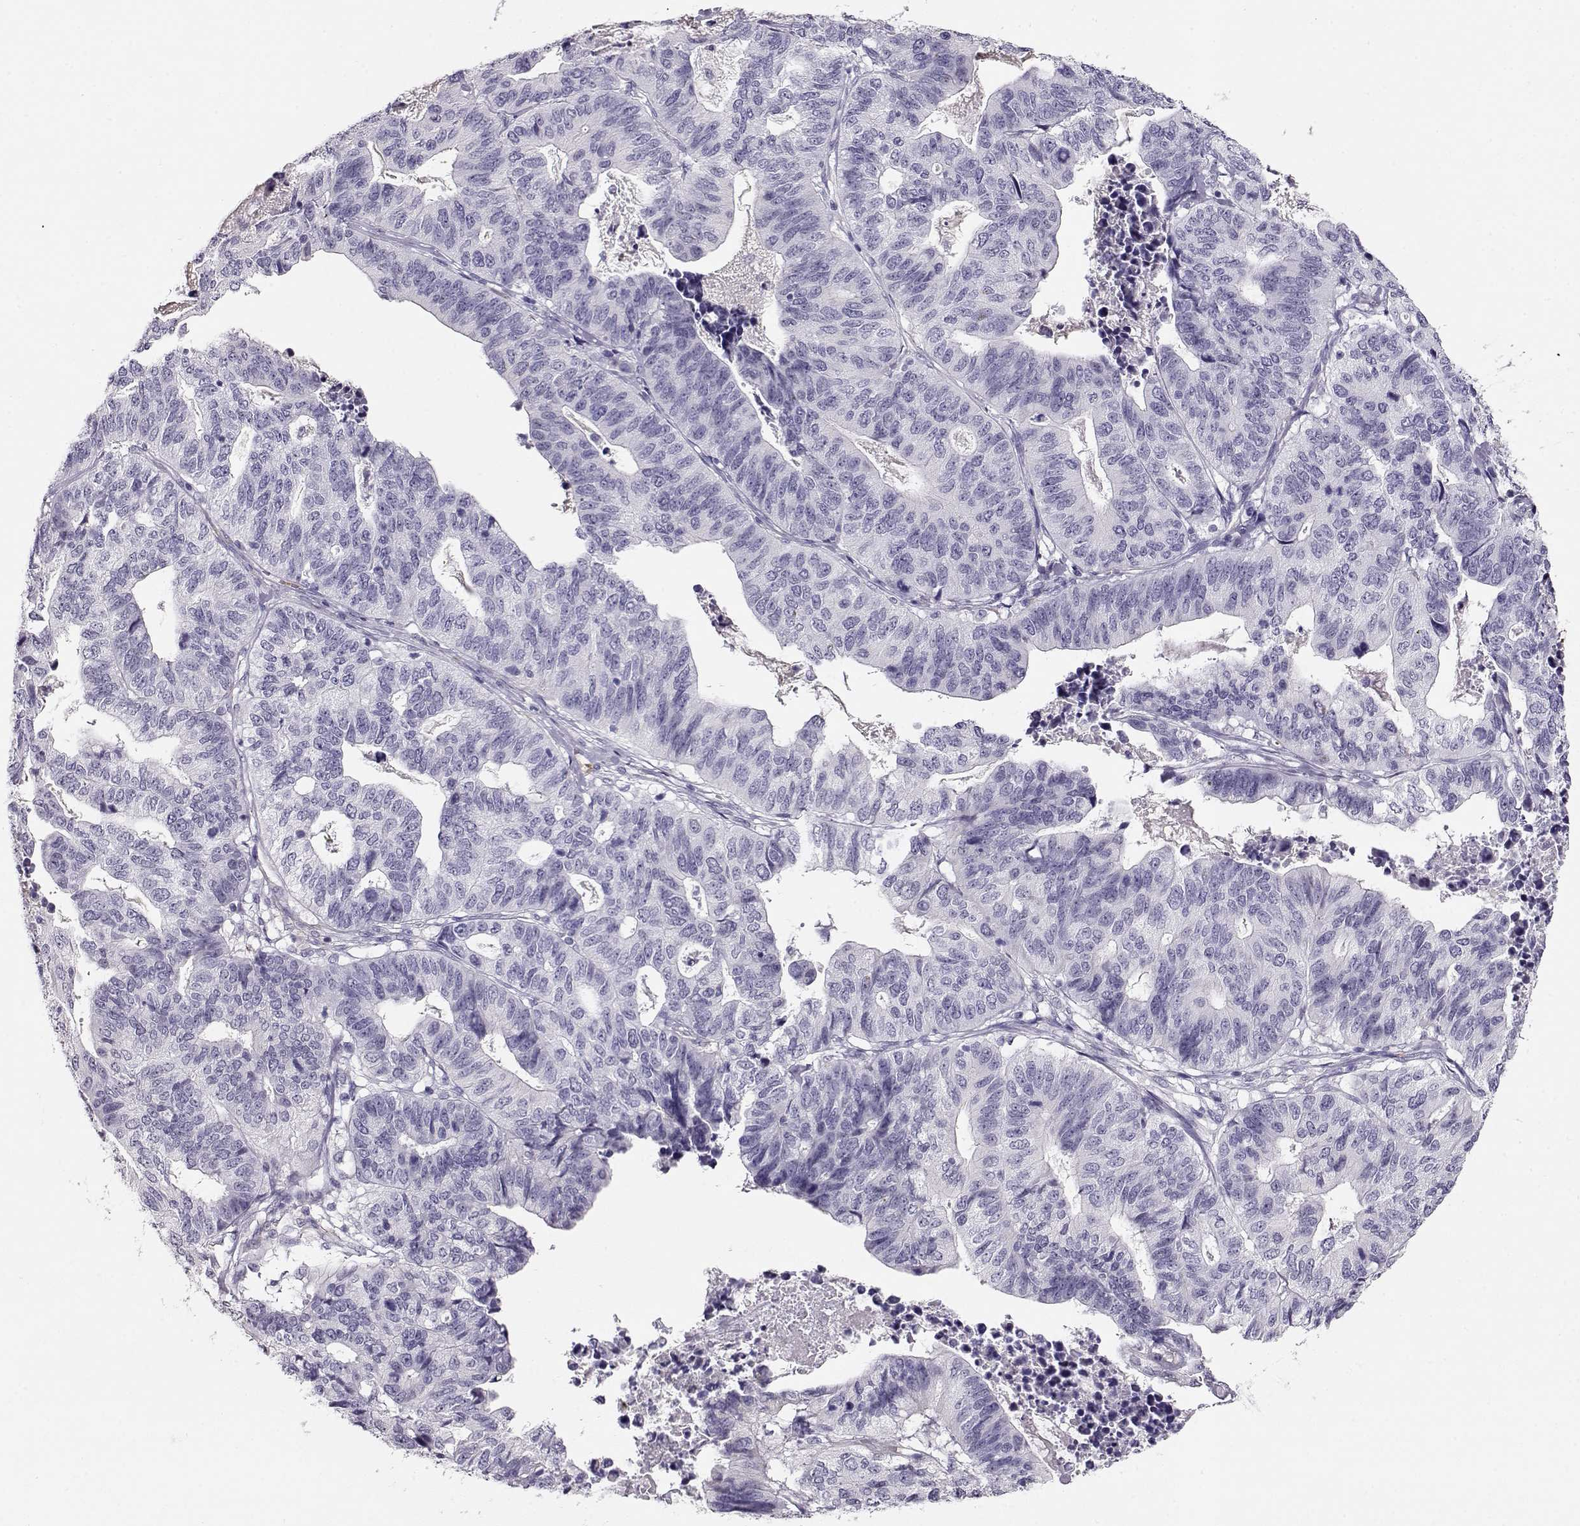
{"staining": {"intensity": "negative", "quantity": "none", "location": "none"}, "tissue": "stomach cancer", "cell_type": "Tumor cells", "image_type": "cancer", "snomed": [{"axis": "morphology", "description": "Adenocarcinoma, NOS"}, {"axis": "topography", "description": "Stomach, upper"}], "caption": "Immunohistochemistry of human stomach cancer exhibits no positivity in tumor cells. (DAB IHC with hematoxylin counter stain).", "gene": "RBM44", "patient": {"sex": "female", "age": 67}}